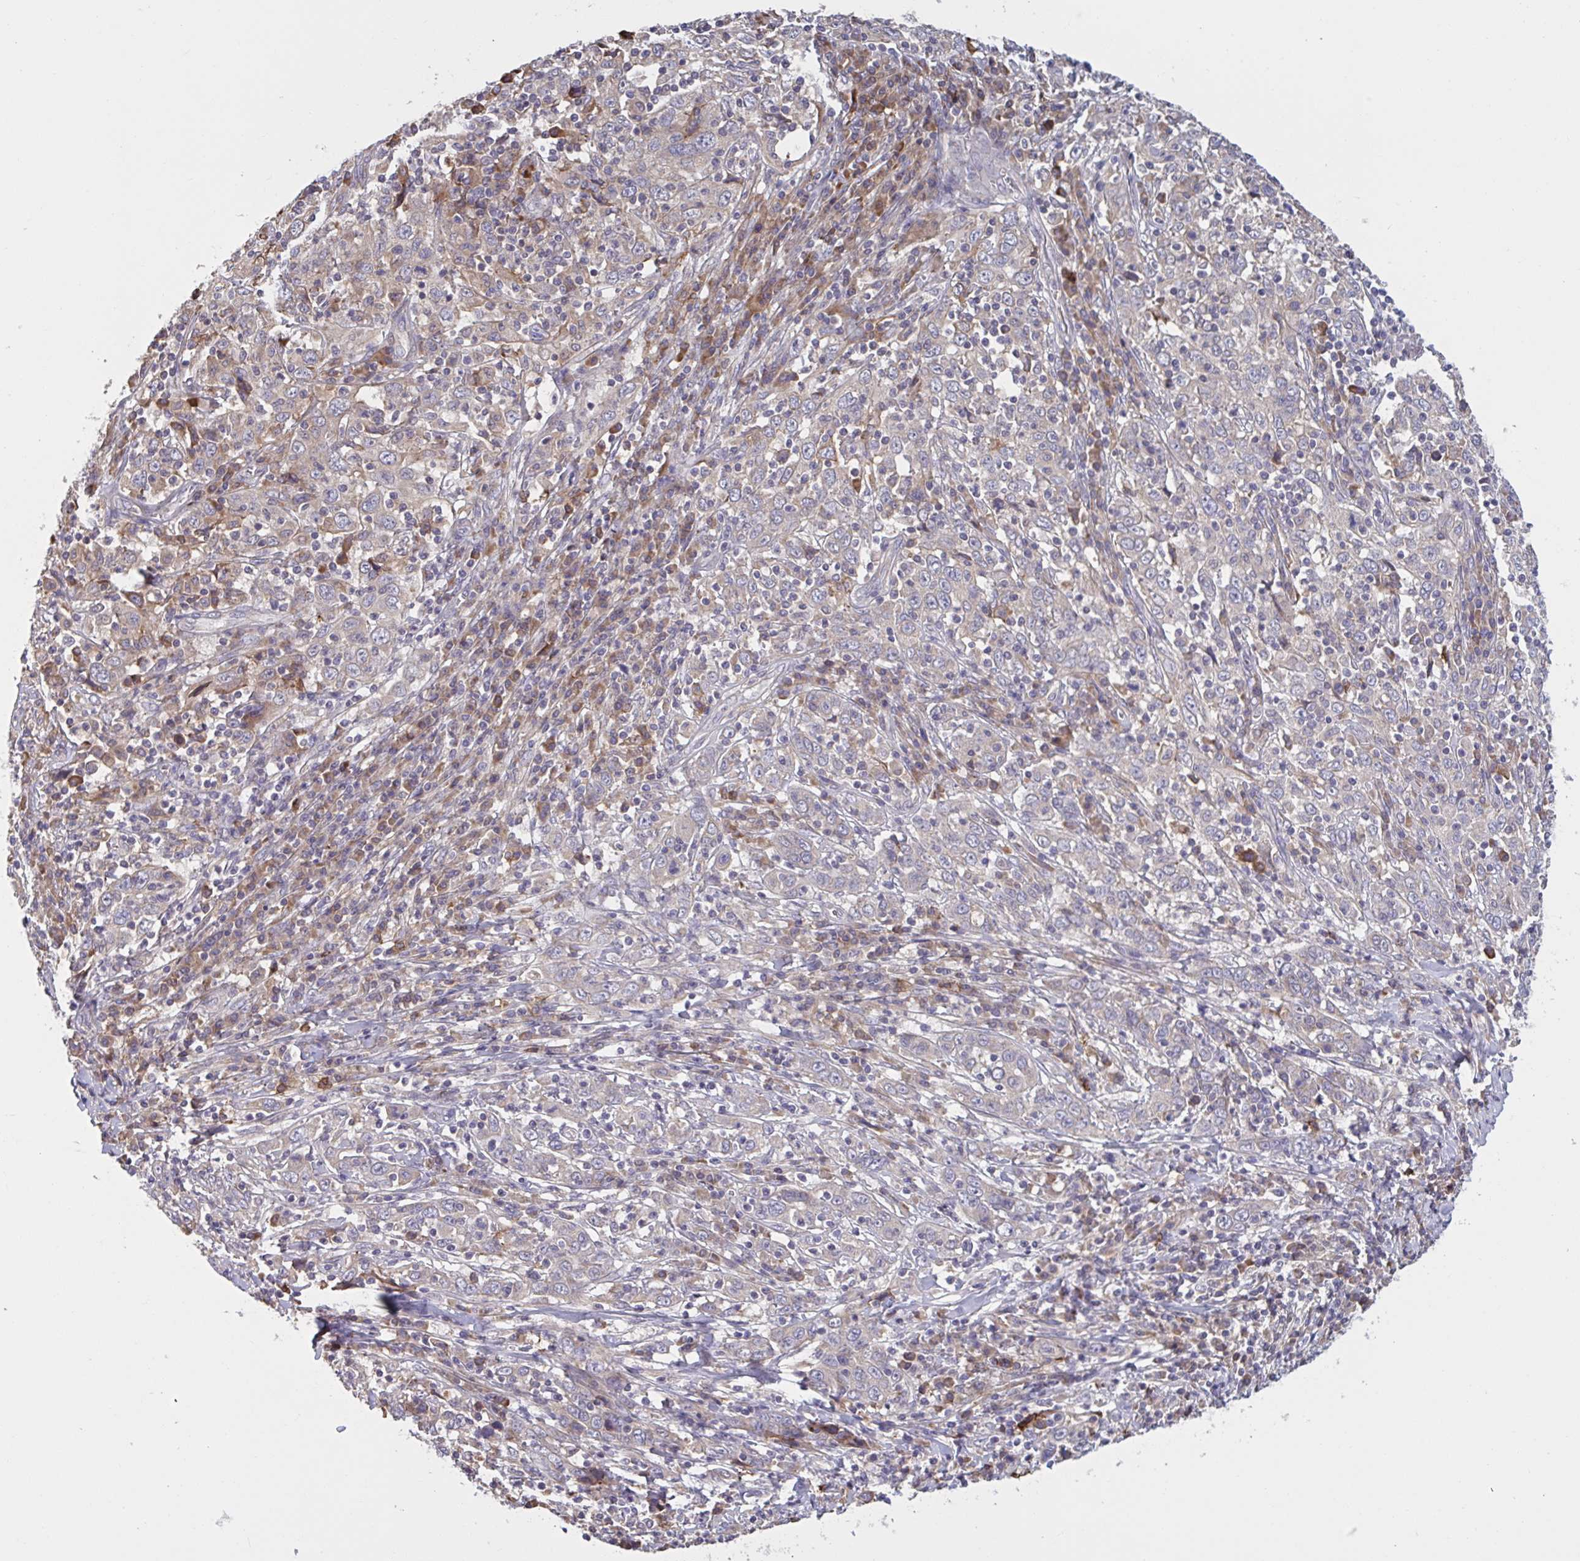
{"staining": {"intensity": "negative", "quantity": "none", "location": "none"}, "tissue": "cervical cancer", "cell_type": "Tumor cells", "image_type": "cancer", "snomed": [{"axis": "morphology", "description": "Squamous cell carcinoma, NOS"}, {"axis": "topography", "description": "Cervix"}], "caption": "There is no significant staining in tumor cells of cervical cancer (squamous cell carcinoma). (DAB immunohistochemistry with hematoxylin counter stain).", "gene": "CD1E", "patient": {"sex": "female", "age": 46}}